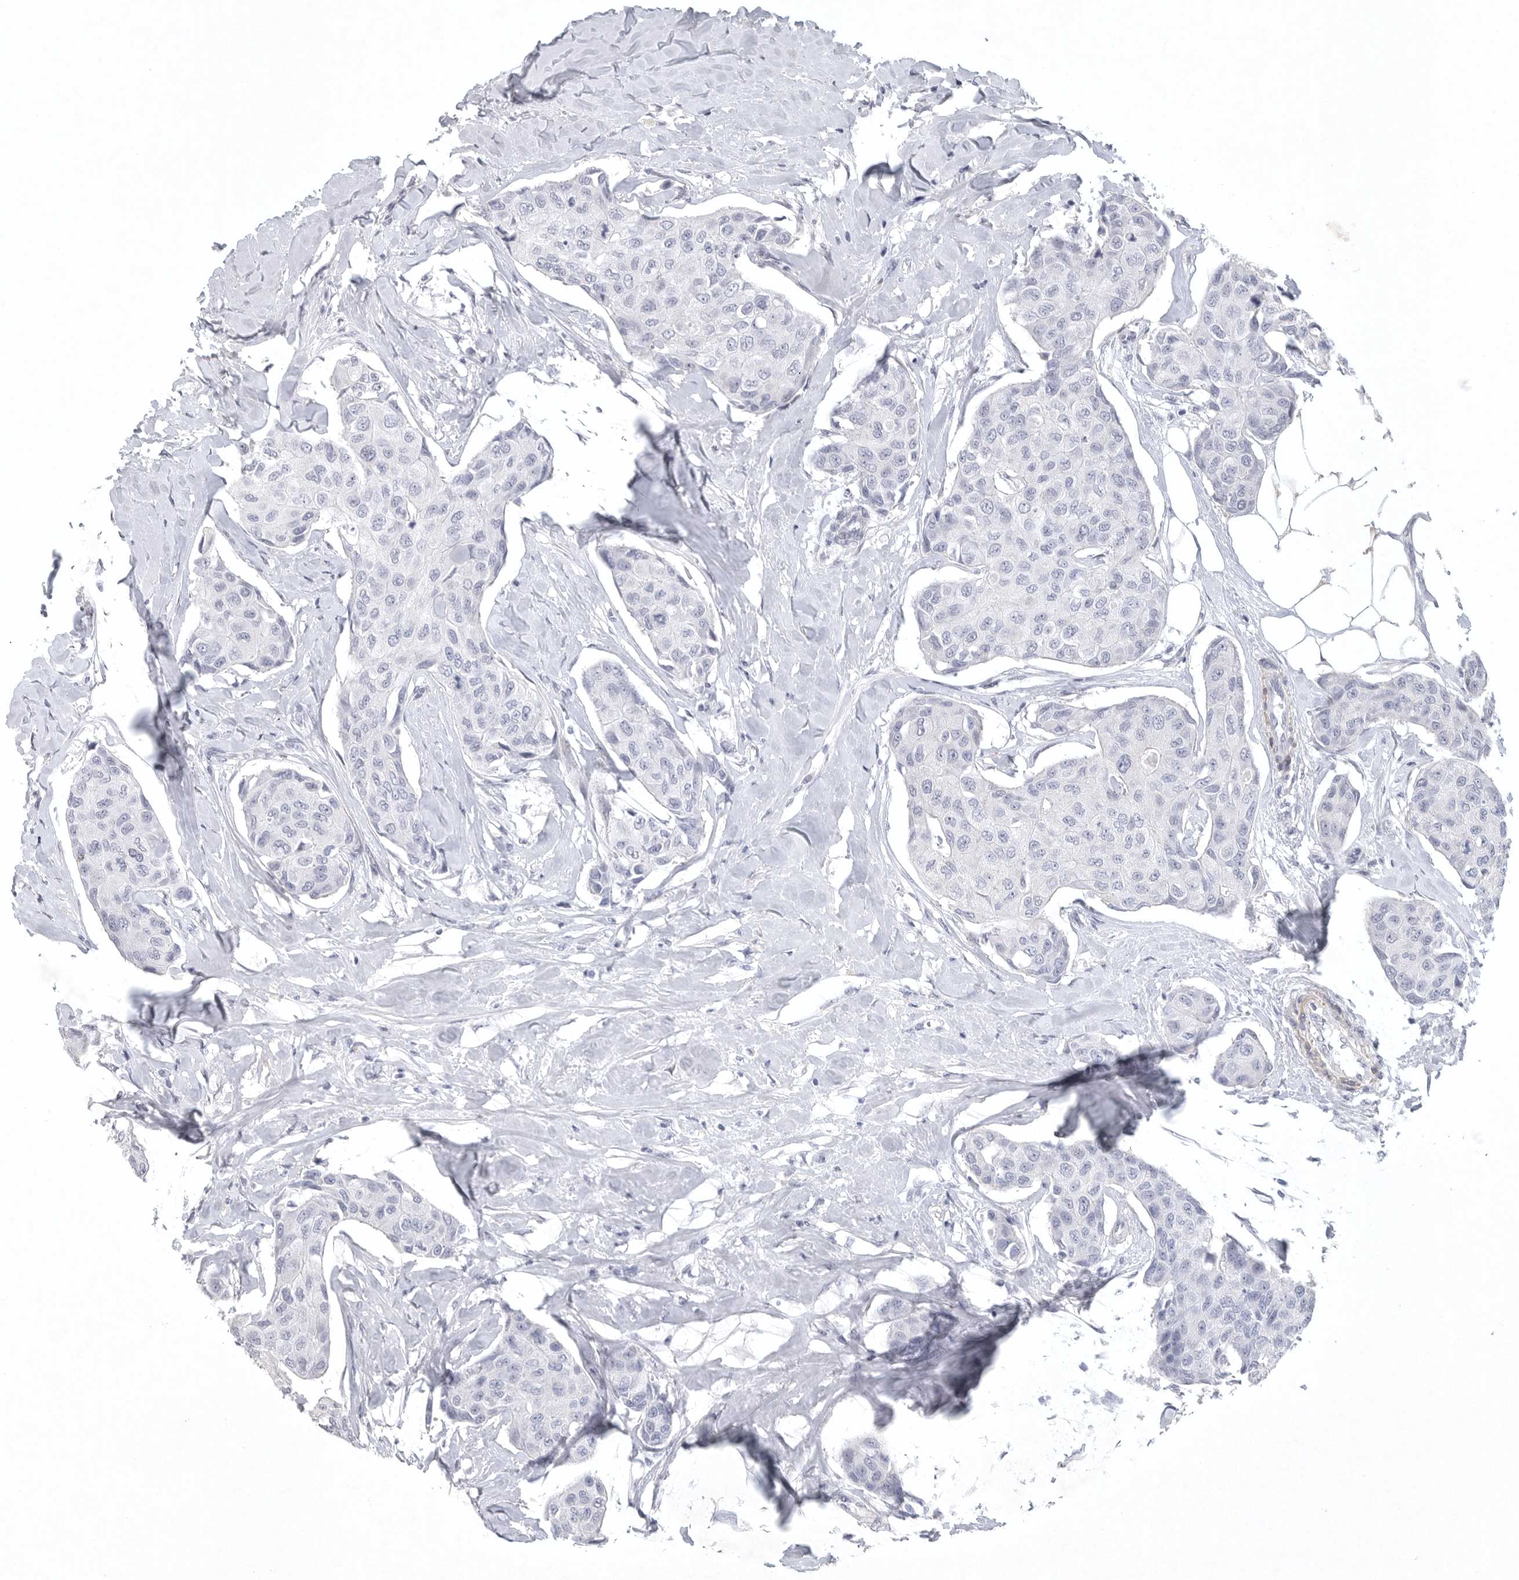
{"staining": {"intensity": "negative", "quantity": "none", "location": "none"}, "tissue": "breast cancer", "cell_type": "Tumor cells", "image_type": "cancer", "snomed": [{"axis": "morphology", "description": "Duct carcinoma"}, {"axis": "topography", "description": "Breast"}], "caption": "IHC histopathology image of neoplastic tissue: human breast cancer stained with DAB demonstrates no significant protein positivity in tumor cells.", "gene": "TNR", "patient": {"sex": "female", "age": 80}}